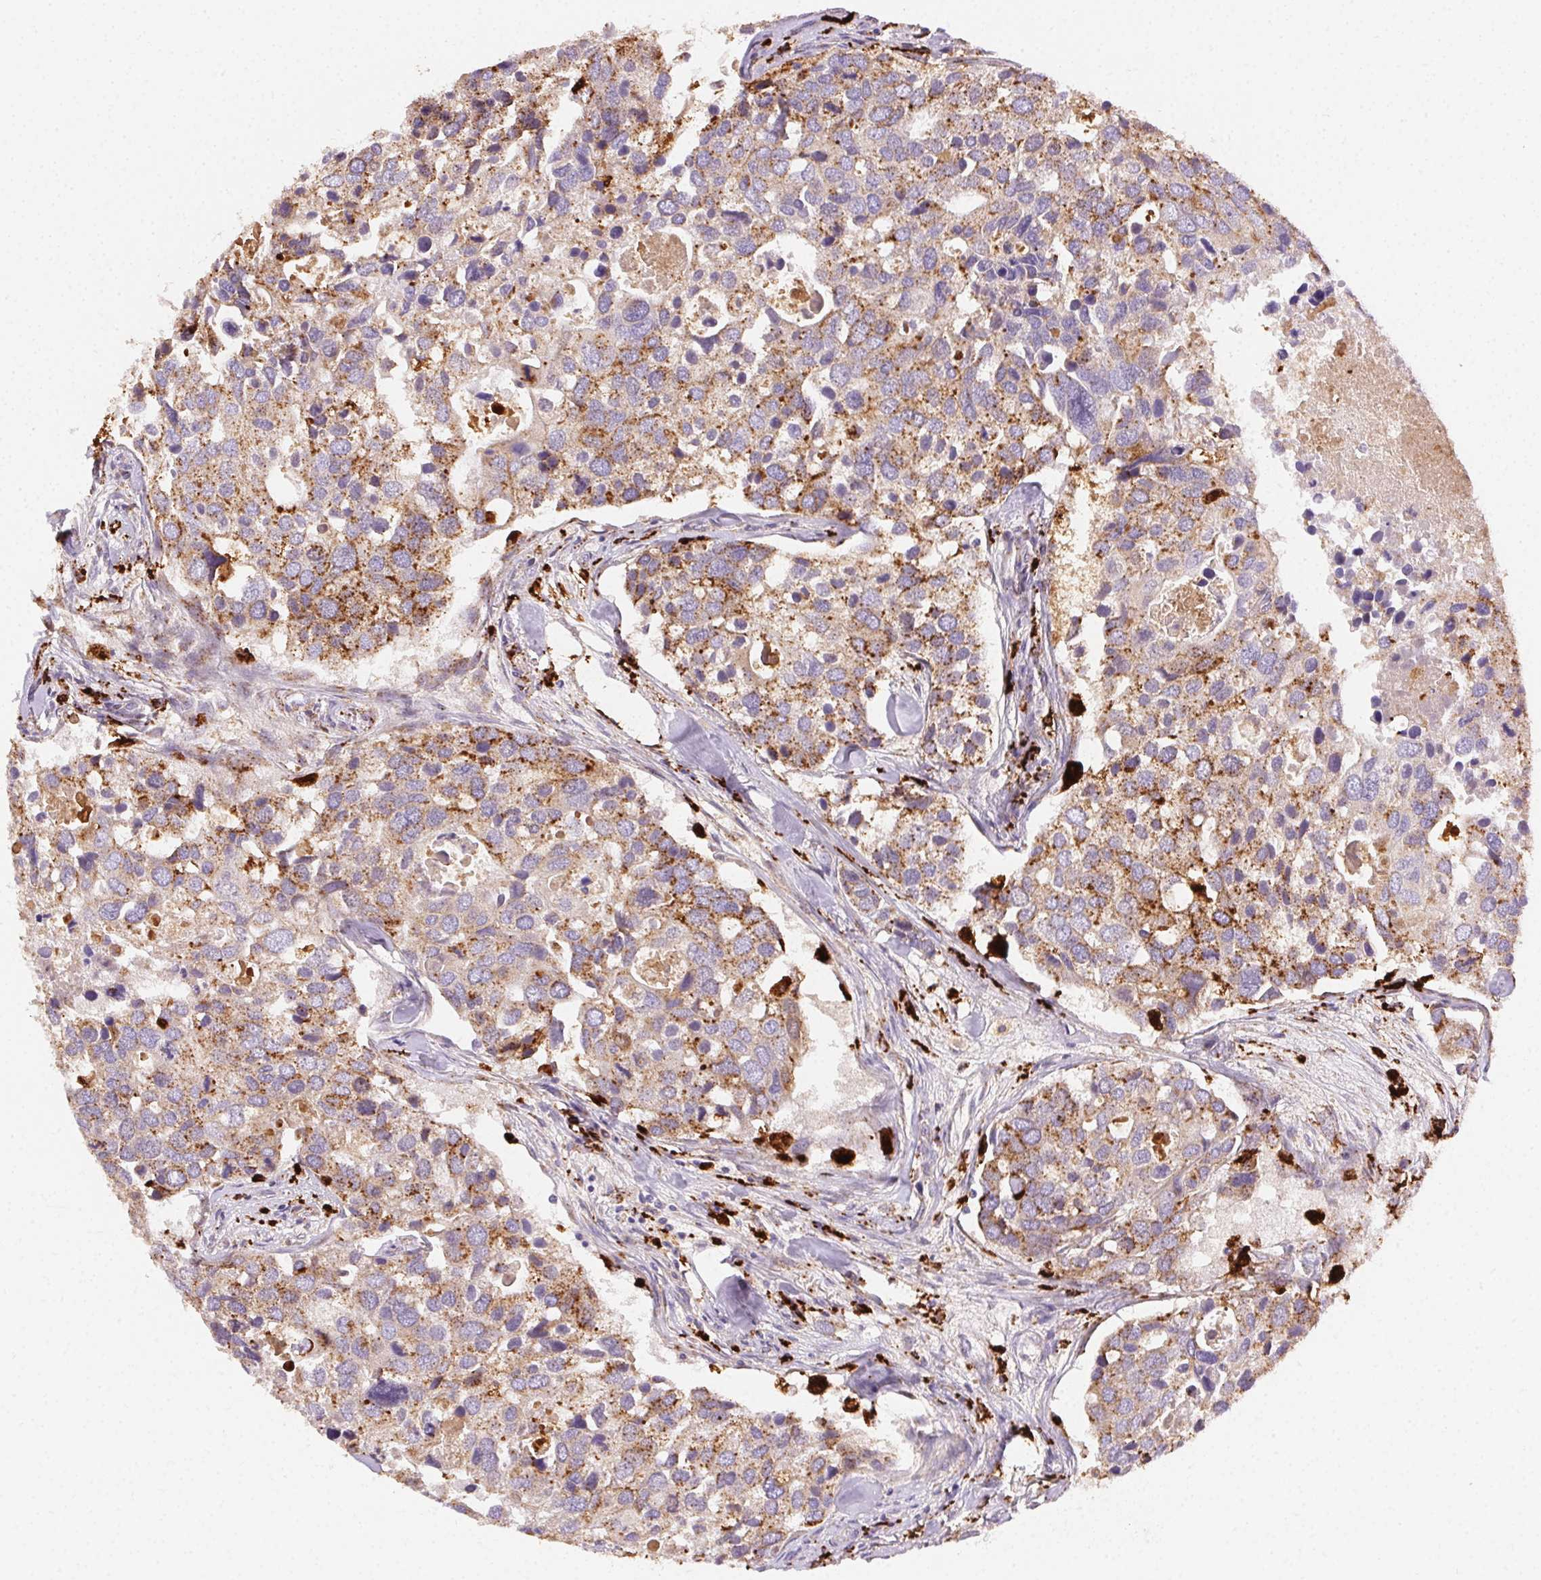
{"staining": {"intensity": "moderate", "quantity": "25%-75%", "location": "cytoplasmic/membranous"}, "tissue": "breast cancer", "cell_type": "Tumor cells", "image_type": "cancer", "snomed": [{"axis": "morphology", "description": "Duct carcinoma"}, {"axis": "topography", "description": "Breast"}], "caption": "This image reveals breast cancer stained with immunohistochemistry (IHC) to label a protein in brown. The cytoplasmic/membranous of tumor cells show moderate positivity for the protein. Nuclei are counter-stained blue.", "gene": "SCPEP1", "patient": {"sex": "female", "age": 83}}